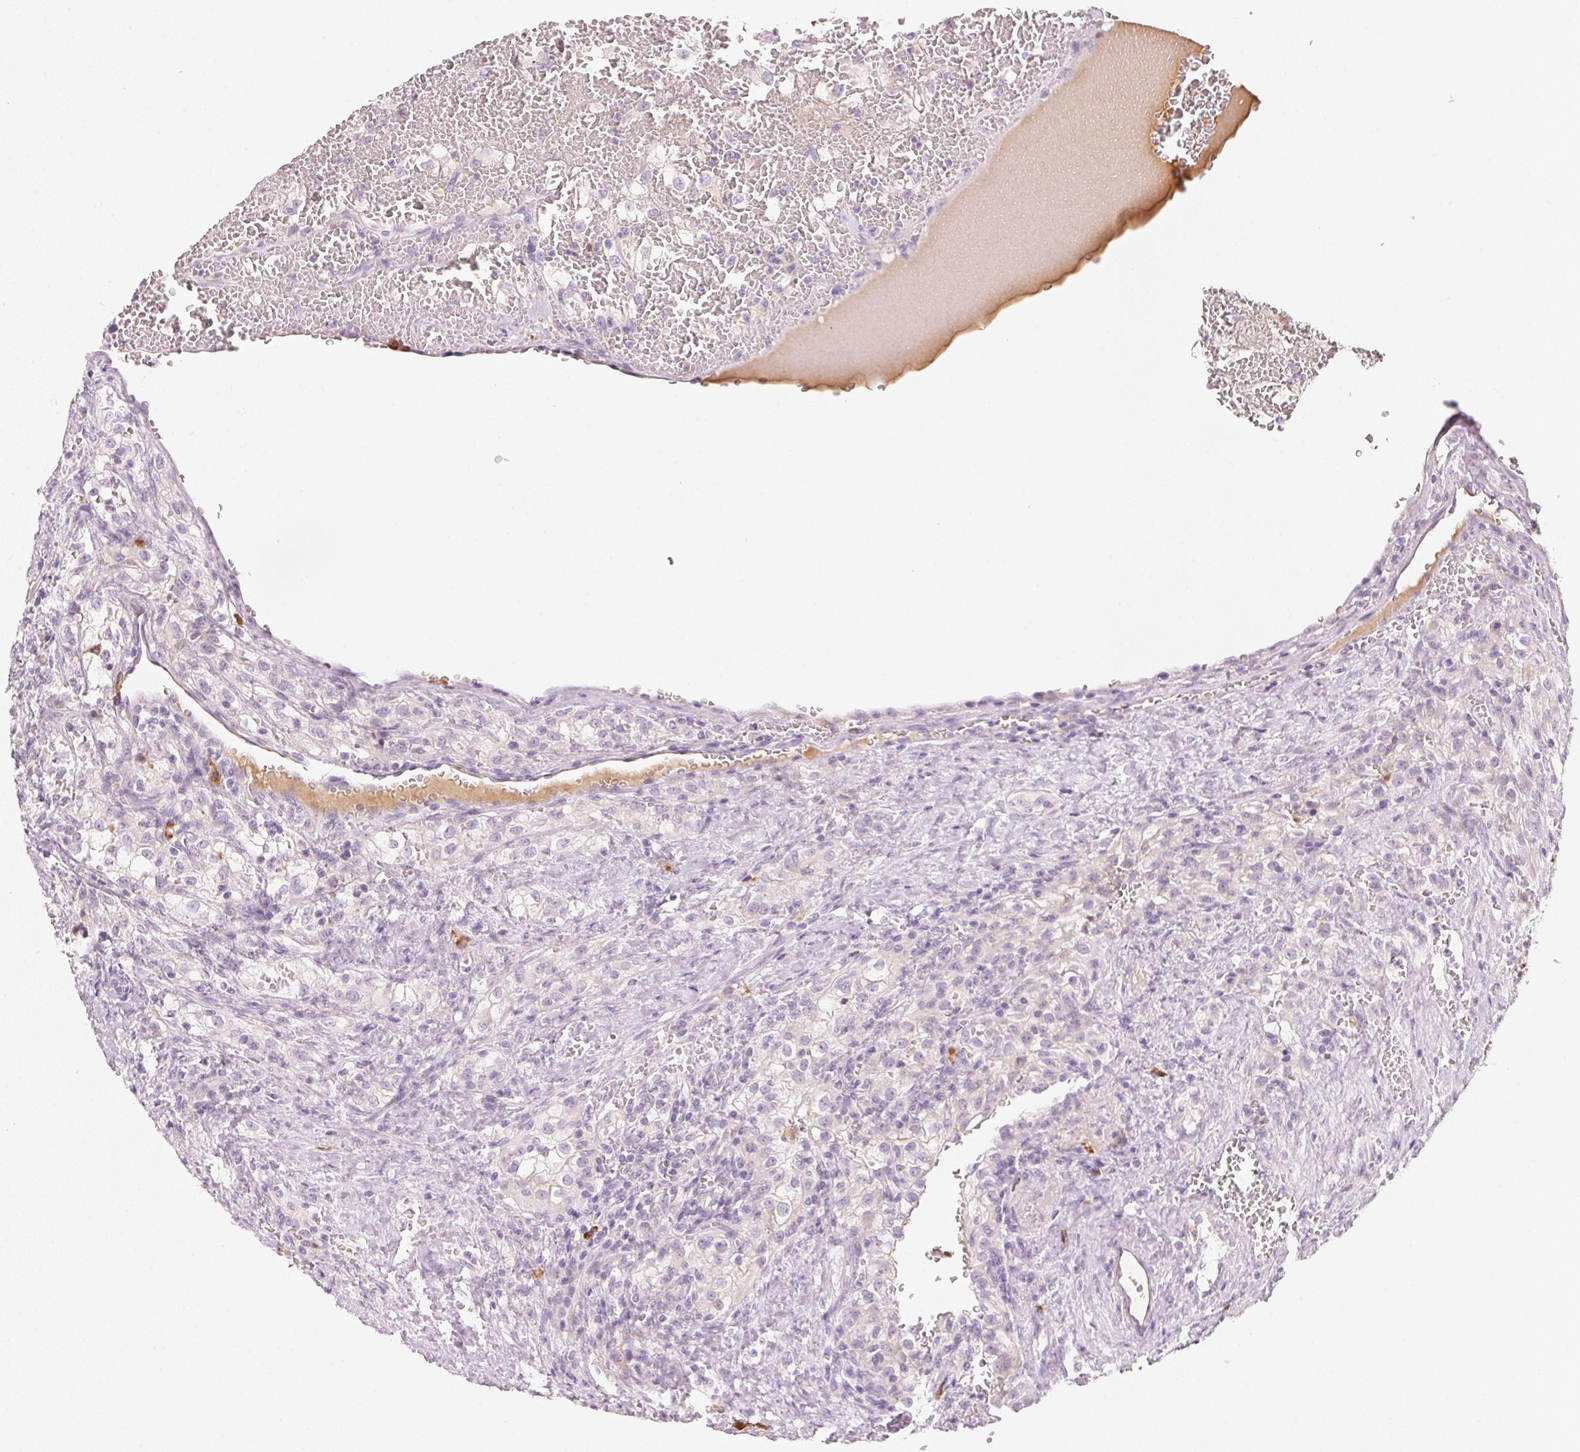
{"staining": {"intensity": "negative", "quantity": "none", "location": "none"}, "tissue": "renal cancer", "cell_type": "Tumor cells", "image_type": "cancer", "snomed": [{"axis": "morphology", "description": "Adenocarcinoma, NOS"}, {"axis": "topography", "description": "Kidney"}], "caption": "IHC of human adenocarcinoma (renal) reveals no staining in tumor cells.", "gene": "RMDN2", "patient": {"sex": "female", "age": 74}}